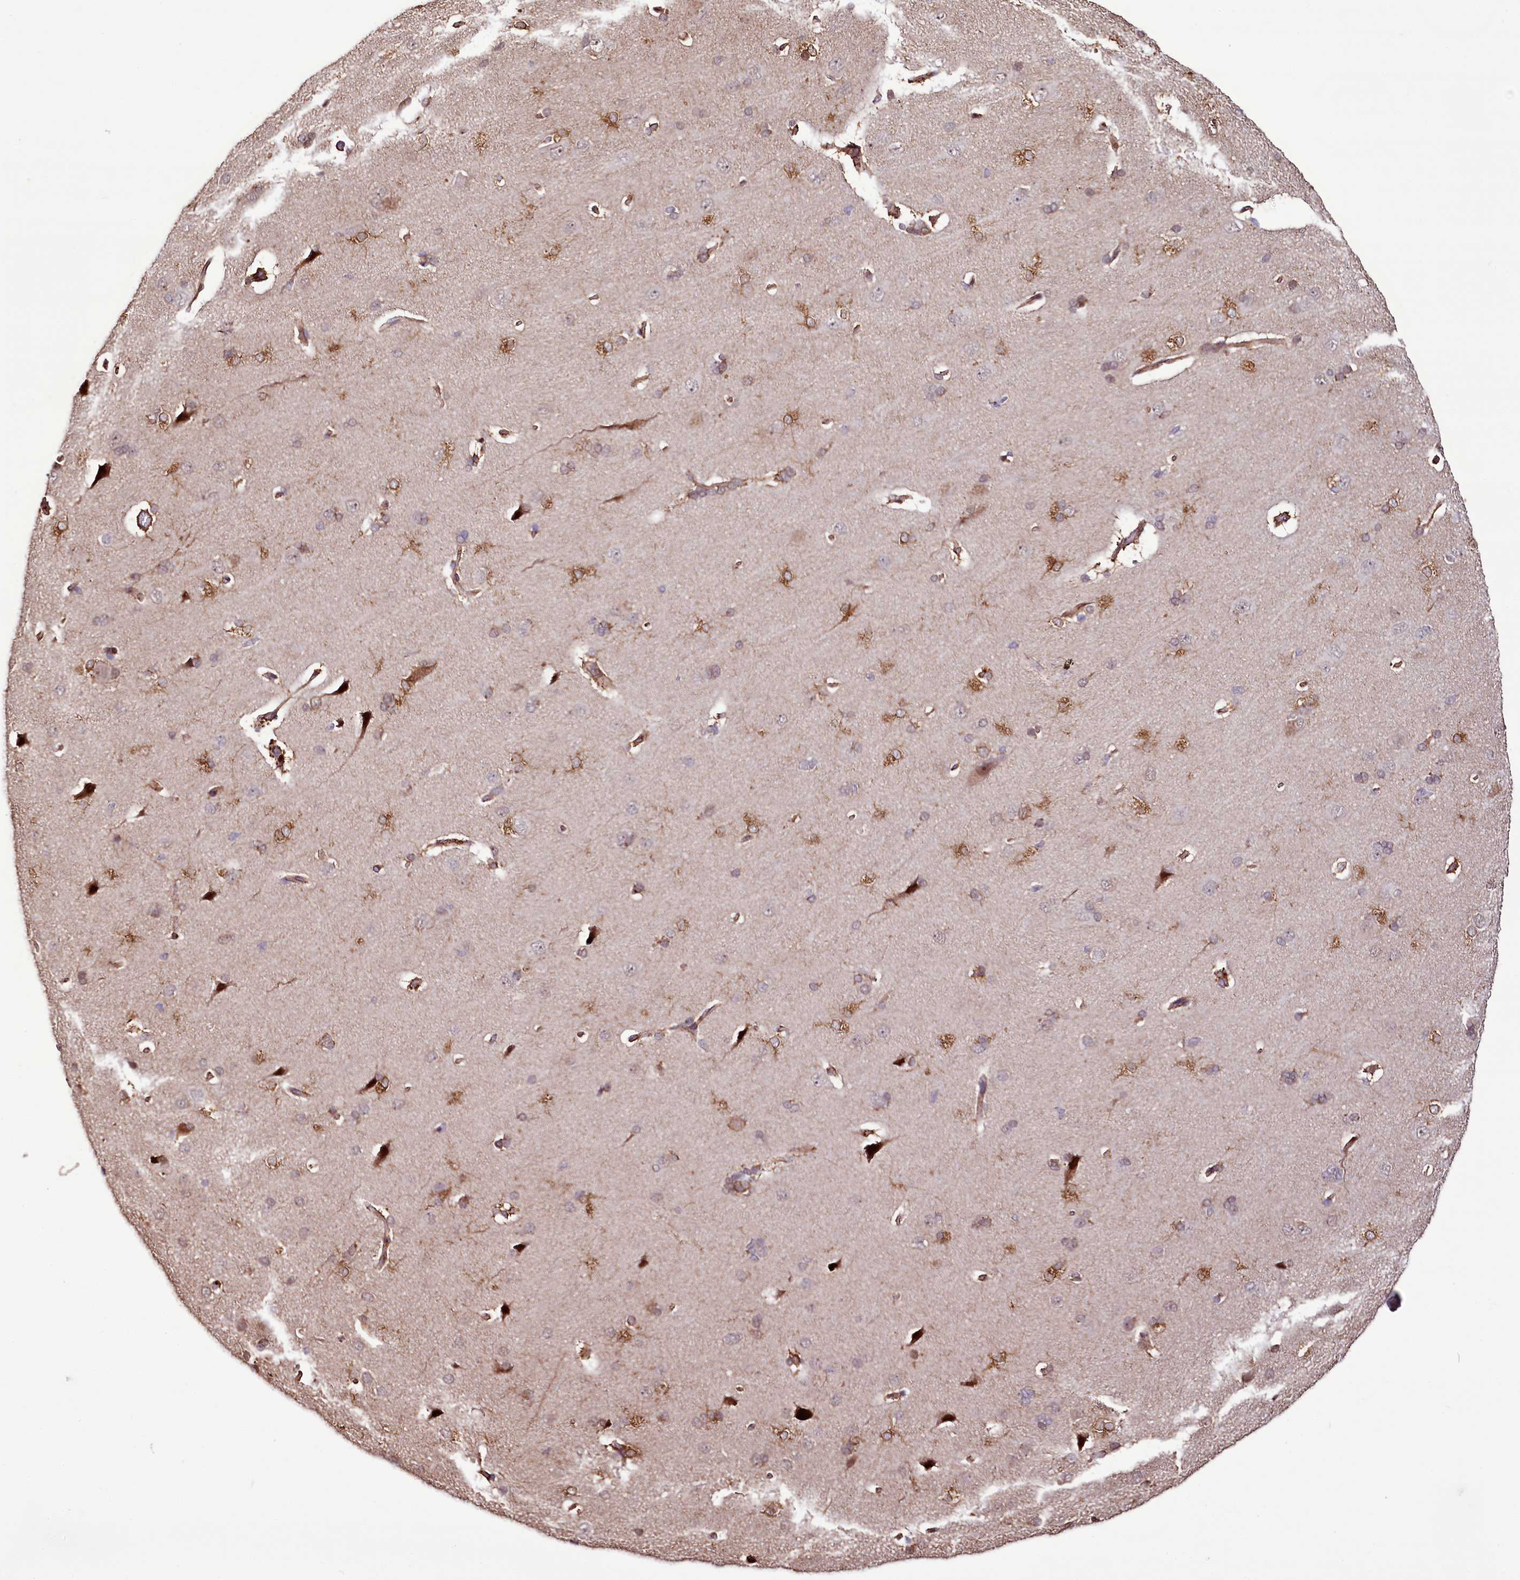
{"staining": {"intensity": "moderate", "quantity": ">75%", "location": "cytoplasmic/membranous"}, "tissue": "cerebral cortex", "cell_type": "Endothelial cells", "image_type": "normal", "snomed": [{"axis": "morphology", "description": "Normal tissue, NOS"}, {"axis": "topography", "description": "Cerebral cortex"}], "caption": "Immunohistochemistry histopathology image of normal cerebral cortex: cerebral cortex stained using immunohistochemistry reveals medium levels of moderate protein expression localized specifically in the cytoplasmic/membranous of endothelial cells, appearing as a cytoplasmic/membranous brown color.", "gene": "CUTC", "patient": {"sex": "male", "age": 62}}